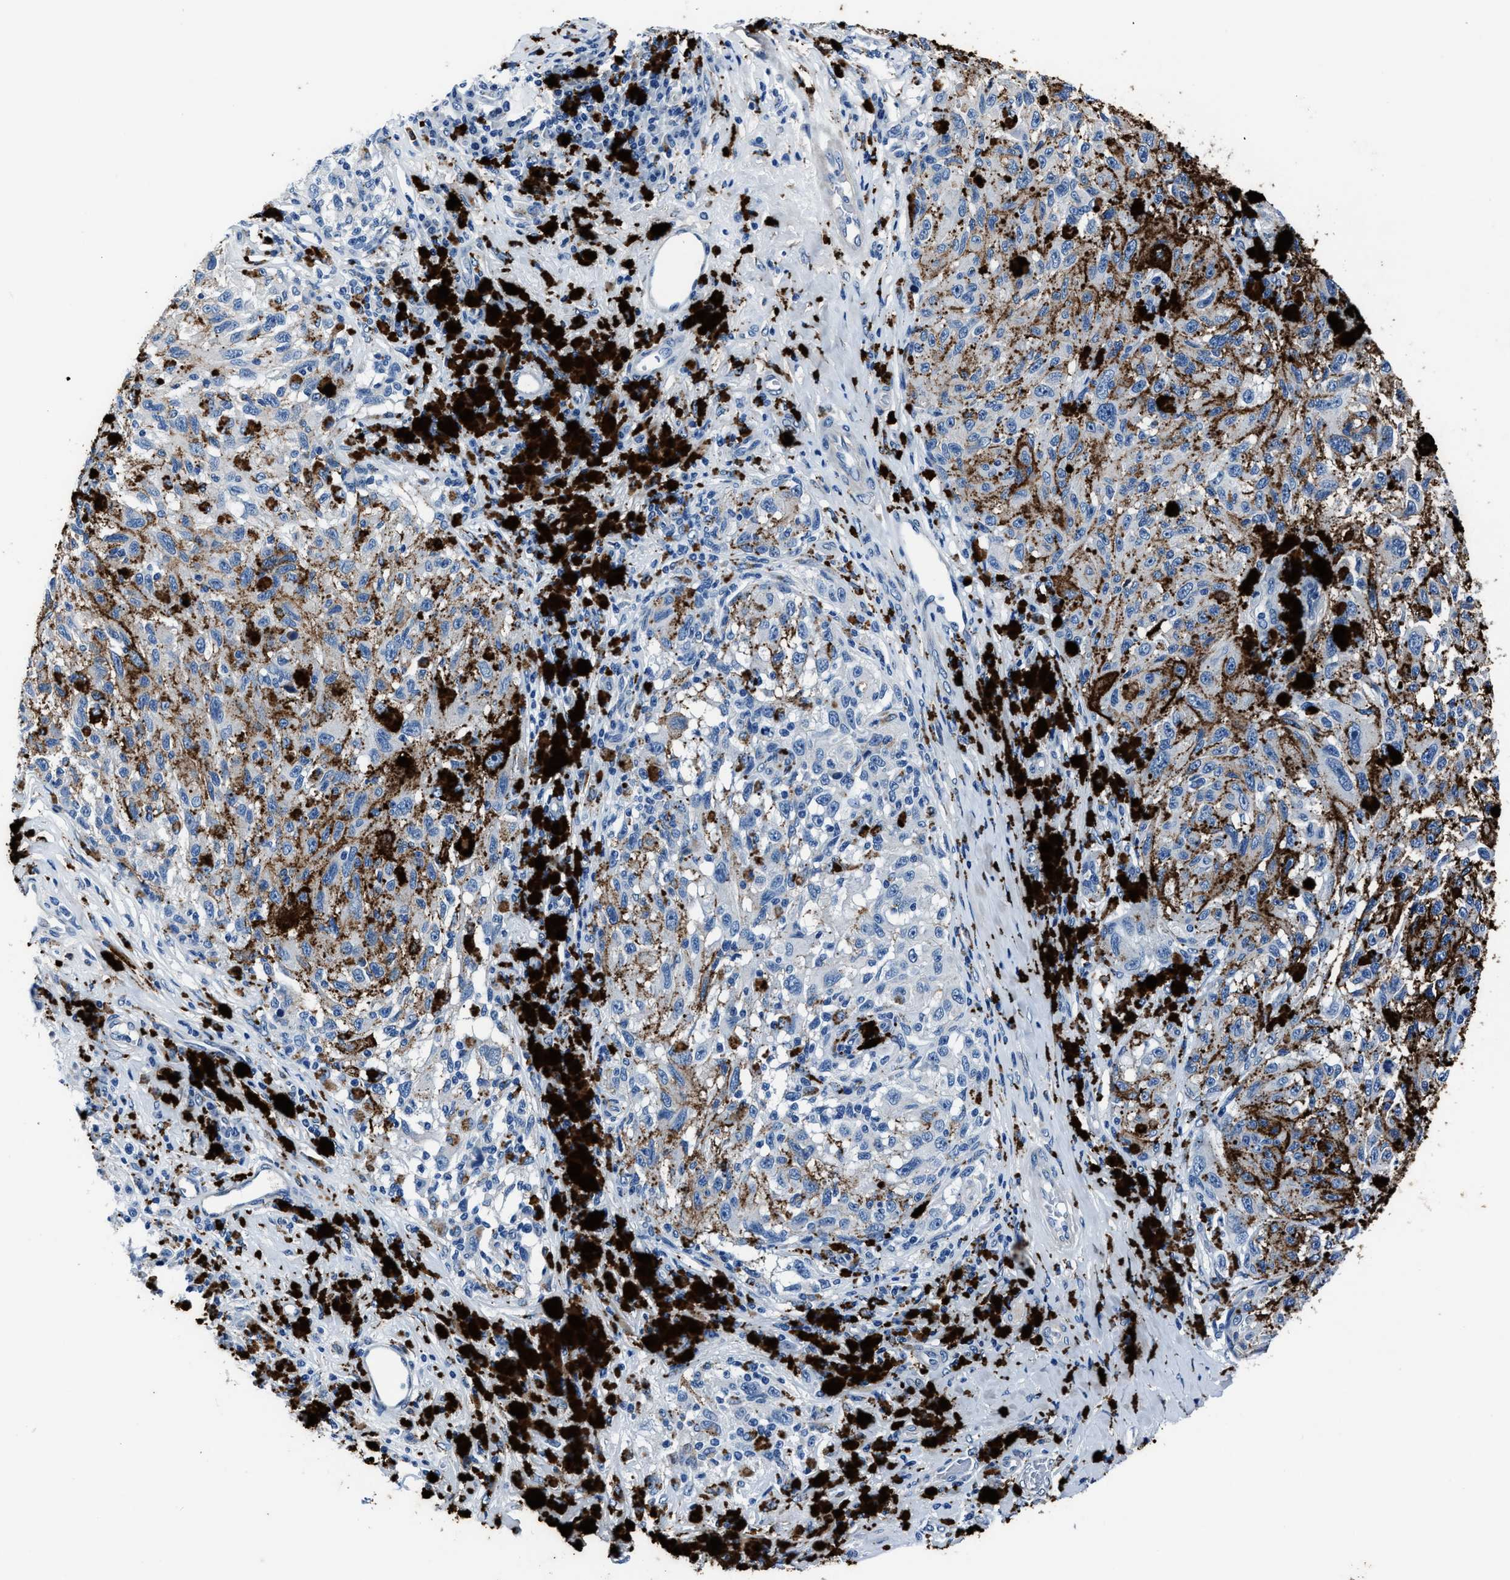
{"staining": {"intensity": "negative", "quantity": "none", "location": "none"}, "tissue": "melanoma", "cell_type": "Tumor cells", "image_type": "cancer", "snomed": [{"axis": "morphology", "description": "Malignant melanoma, NOS"}, {"axis": "topography", "description": "Skin"}], "caption": "Melanoma stained for a protein using immunohistochemistry displays no expression tumor cells.", "gene": "NACAD", "patient": {"sex": "female", "age": 73}}